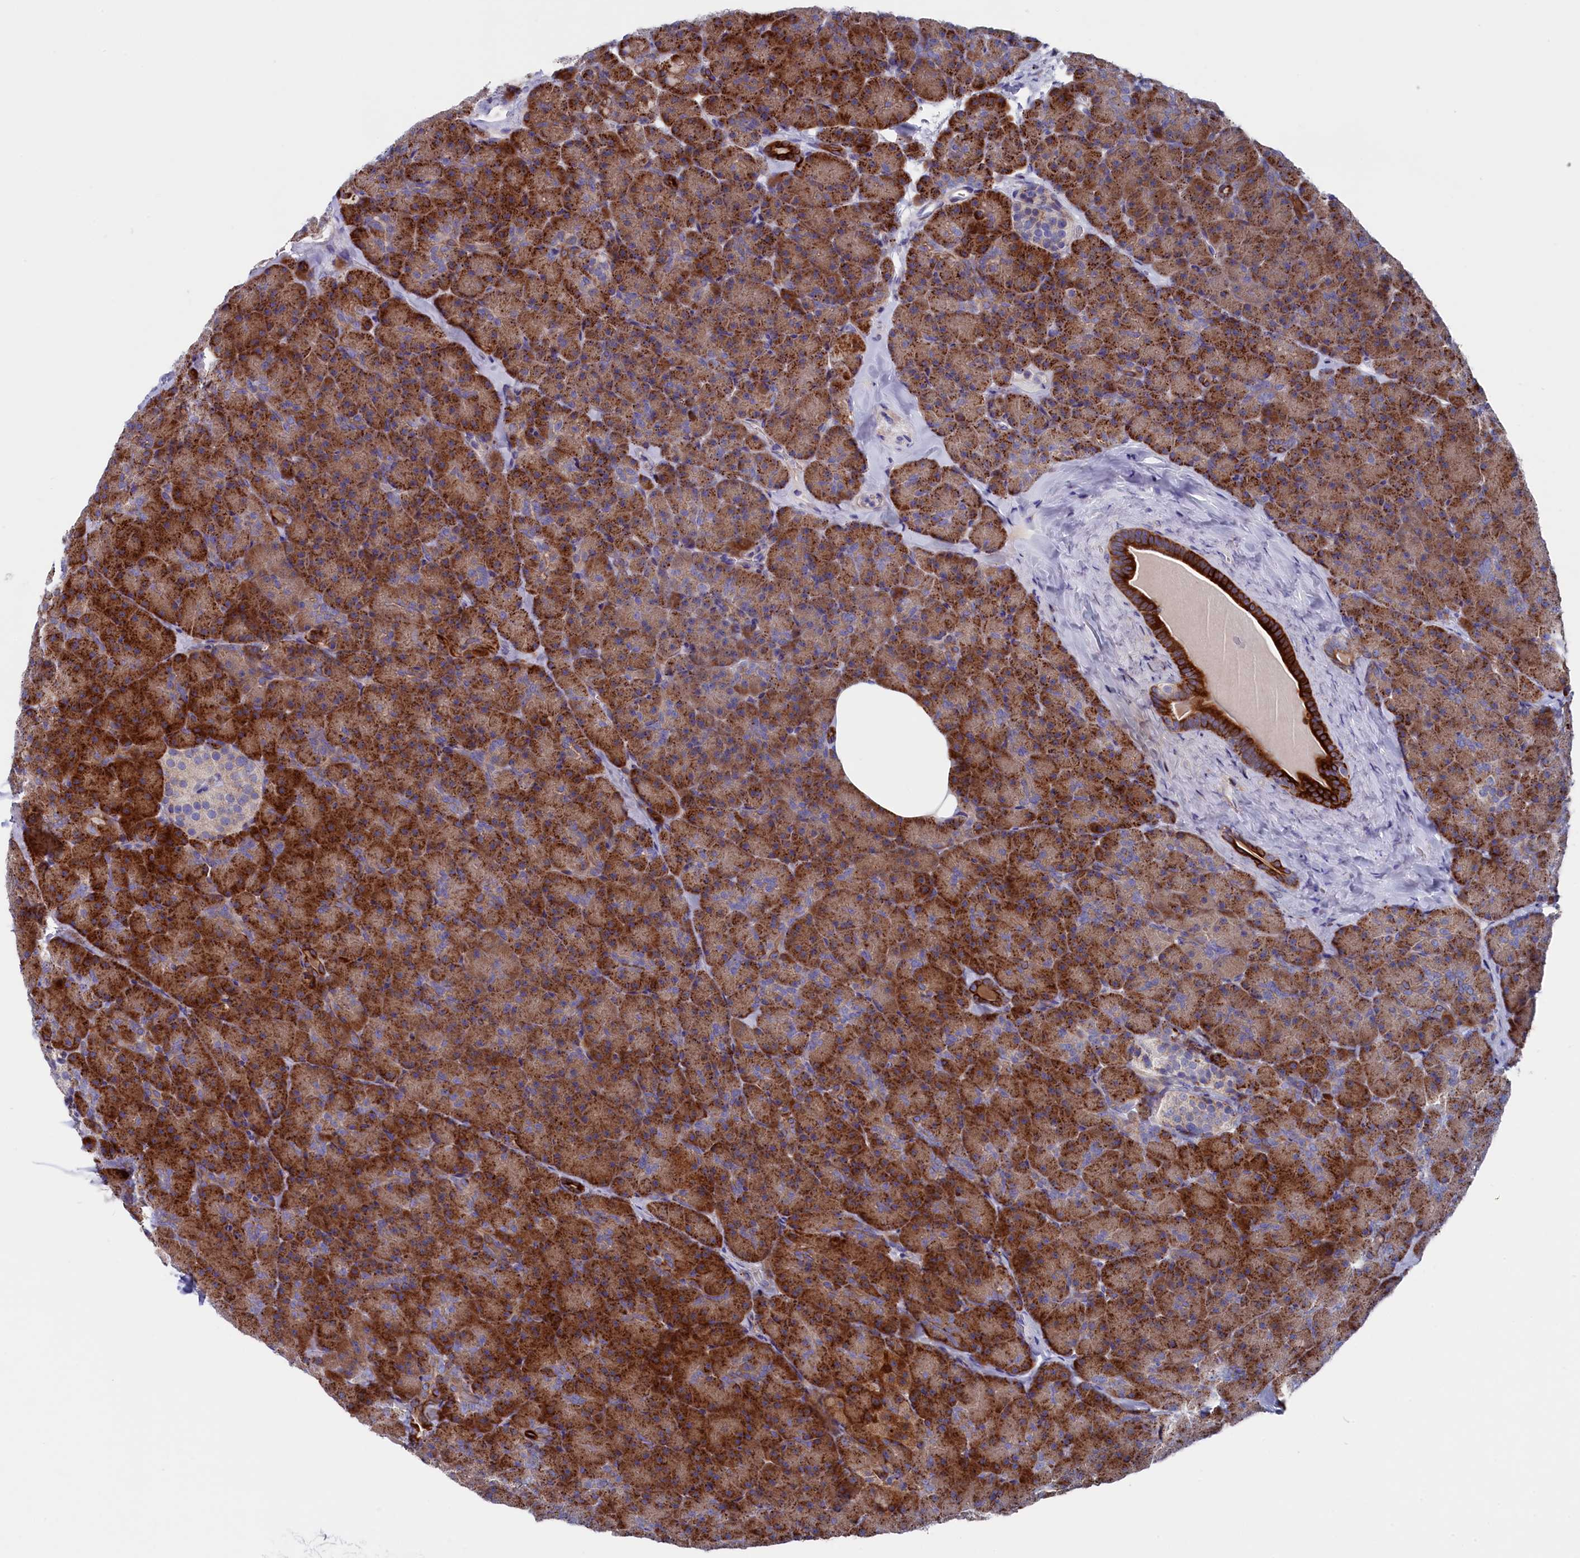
{"staining": {"intensity": "strong", "quantity": ">75%", "location": "cytoplasmic/membranous"}, "tissue": "pancreas", "cell_type": "Exocrine glandular cells", "image_type": "normal", "snomed": [{"axis": "morphology", "description": "Normal tissue, NOS"}, {"axis": "topography", "description": "Pancreas"}], "caption": "Immunohistochemistry (IHC) photomicrograph of benign pancreas stained for a protein (brown), which exhibits high levels of strong cytoplasmic/membranous staining in approximately >75% of exocrine glandular cells.", "gene": "NUDT7", "patient": {"sex": "male", "age": 36}}